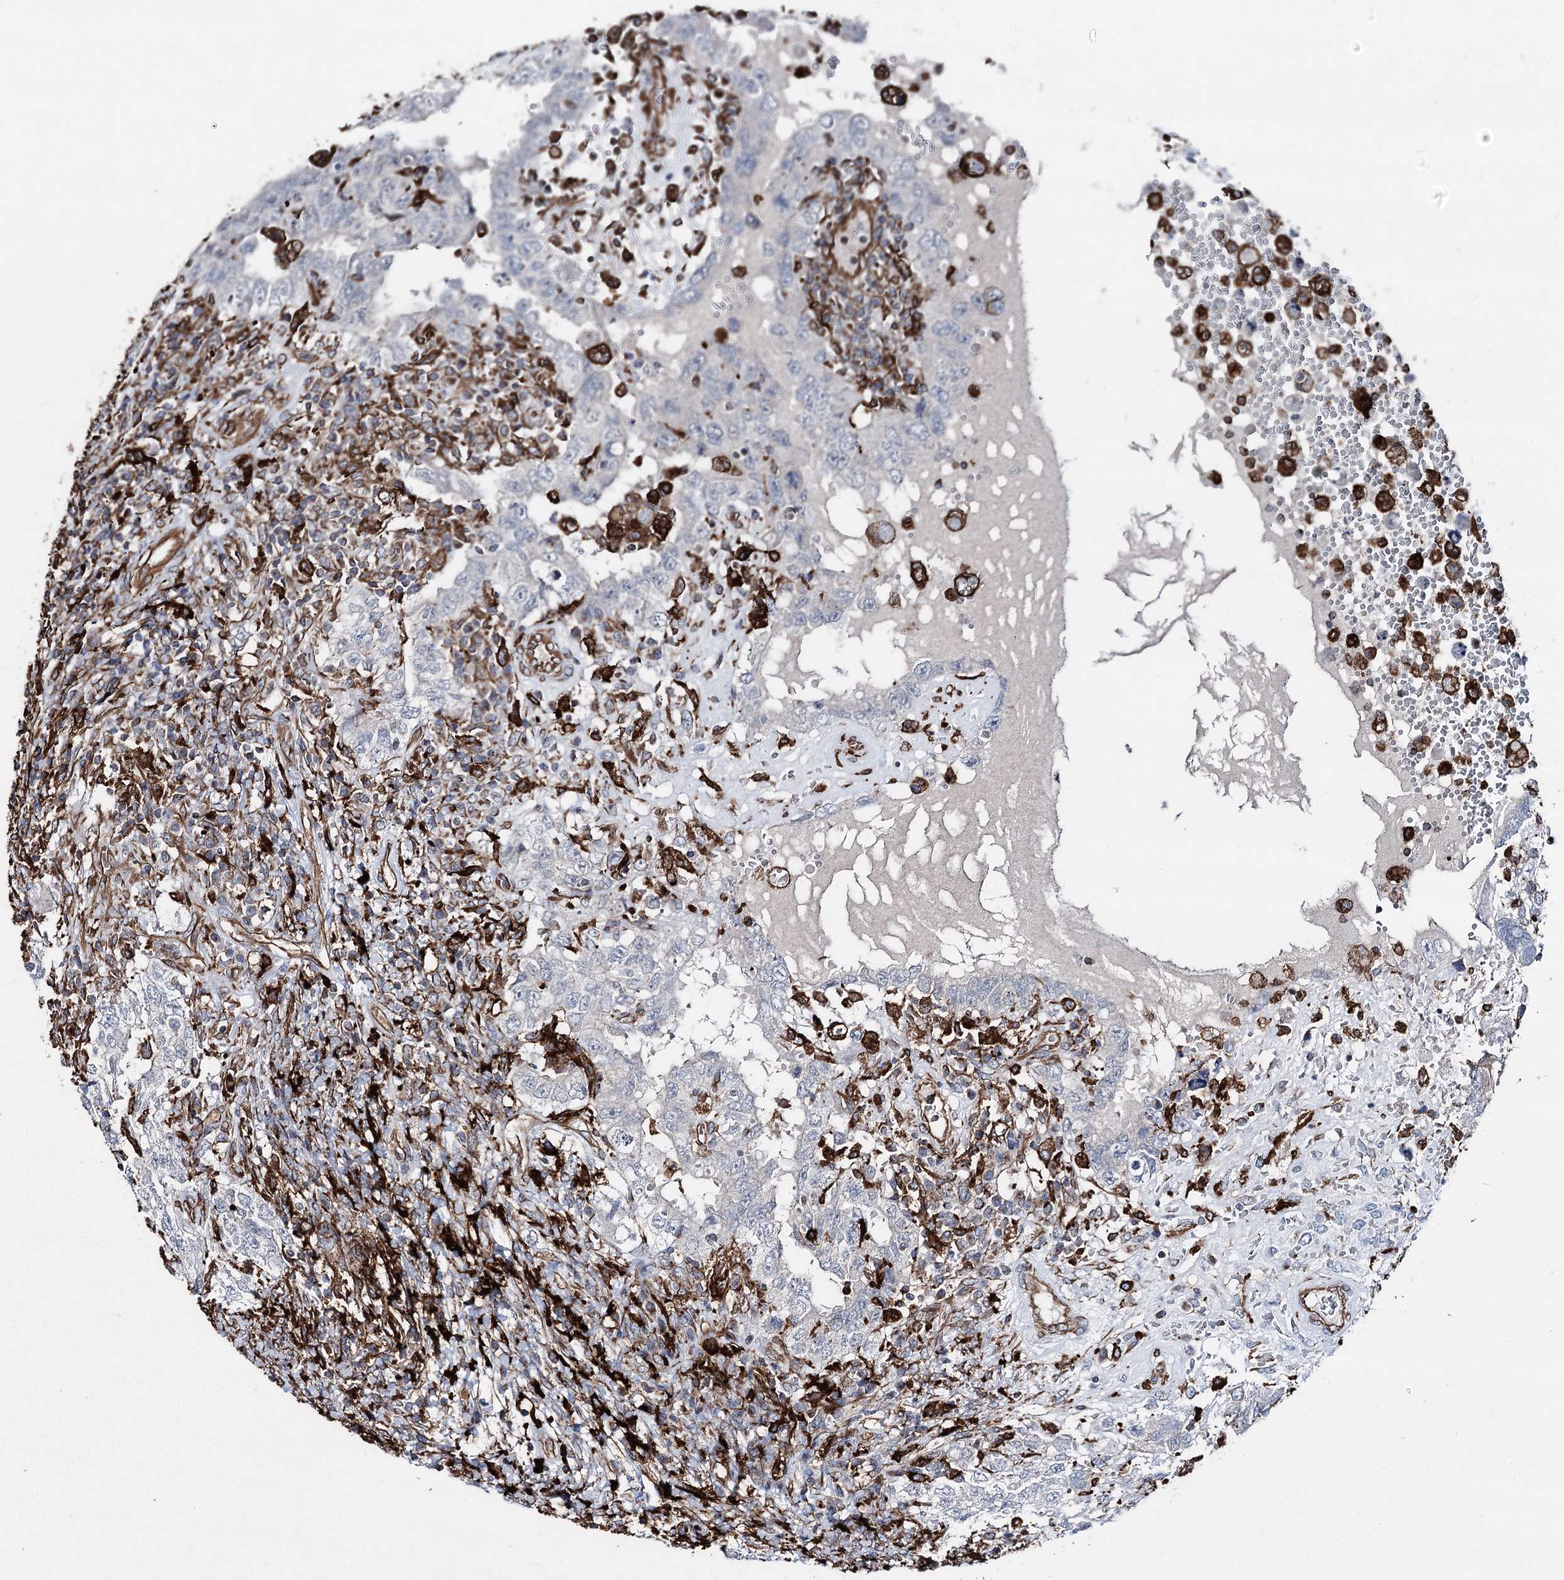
{"staining": {"intensity": "negative", "quantity": "none", "location": "none"}, "tissue": "testis cancer", "cell_type": "Tumor cells", "image_type": "cancer", "snomed": [{"axis": "morphology", "description": "Carcinoma, Embryonal, NOS"}, {"axis": "topography", "description": "Testis"}], "caption": "DAB (3,3'-diaminobenzidine) immunohistochemical staining of human testis cancer (embryonal carcinoma) shows no significant staining in tumor cells. (Brightfield microscopy of DAB (3,3'-diaminobenzidine) immunohistochemistry at high magnification).", "gene": "CLEC4M", "patient": {"sex": "male", "age": 26}}